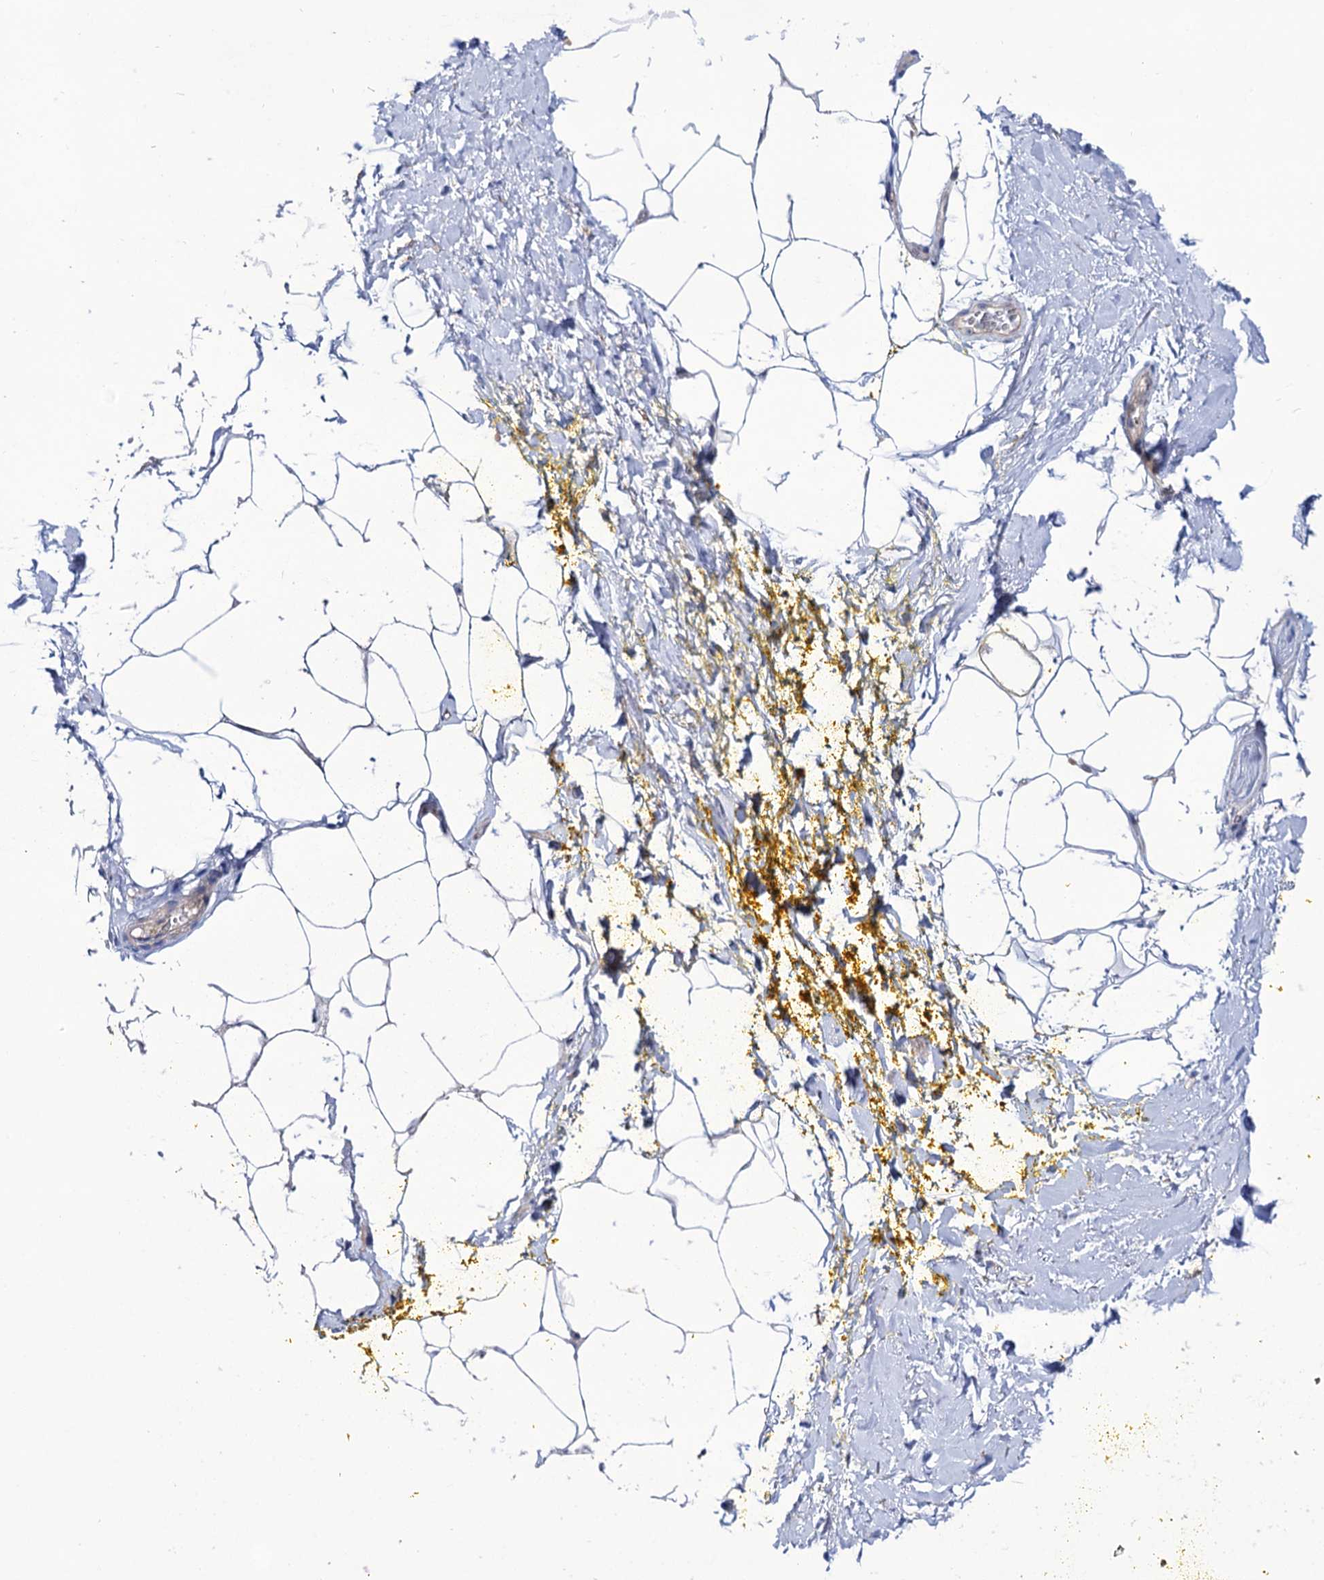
{"staining": {"intensity": "negative", "quantity": "none", "location": "none"}, "tissue": "adipose tissue", "cell_type": "Adipocytes", "image_type": "normal", "snomed": [{"axis": "morphology", "description": "Normal tissue, NOS"}, {"axis": "morphology", "description": "Adenocarcinoma, Low grade"}, {"axis": "topography", "description": "Prostate"}, {"axis": "topography", "description": "Peripheral nerve tissue"}], "caption": "DAB immunohistochemical staining of benign adipose tissue exhibits no significant positivity in adipocytes.", "gene": "SEC24A", "patient": {"sex": "male", "age": 63}}